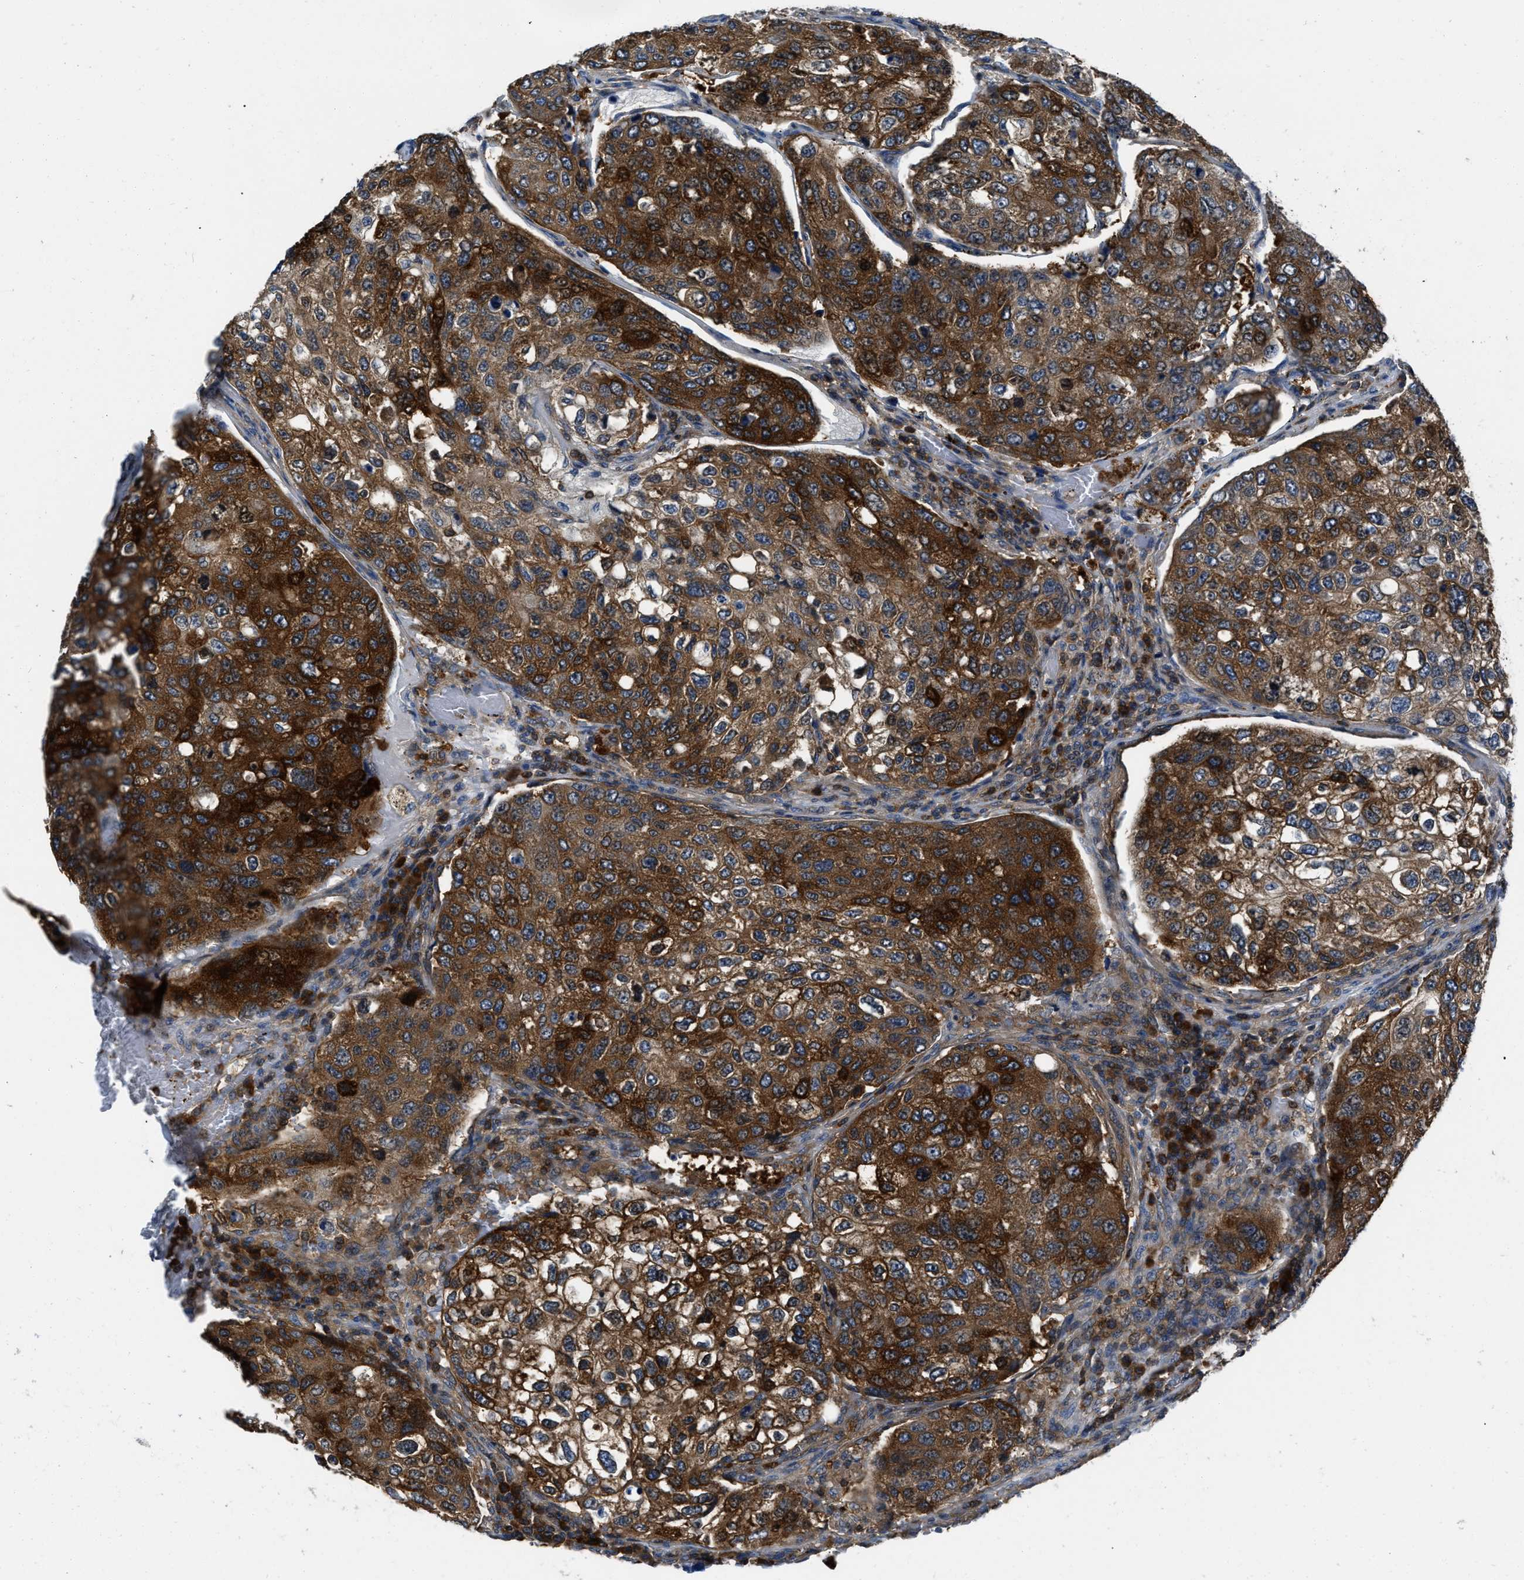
{"staining": {"intensity": "strong", "quantity": ">75%", "location": "cytoplasmic/membranous"}, "tissue": "urothelial cancer", "cell_type": "Tumor cells", "image_type": "cancer", "snomed": [{"axis": "morphology", "description": "Urothelial carcinoma, High grade"}, {"axis": "topography", "description": "Lymph node"}, {"axis": "topography", "description": "Urinary bladder"}], "caption": "Immunohistochemical staining of high-grade urothelial carcinoma exhibits strong cytoplasmic/membranous protein staining in approximately >75% of tumor cells.", "gene": "YARS1", "patient": {"sex": "male", "age": 51}}